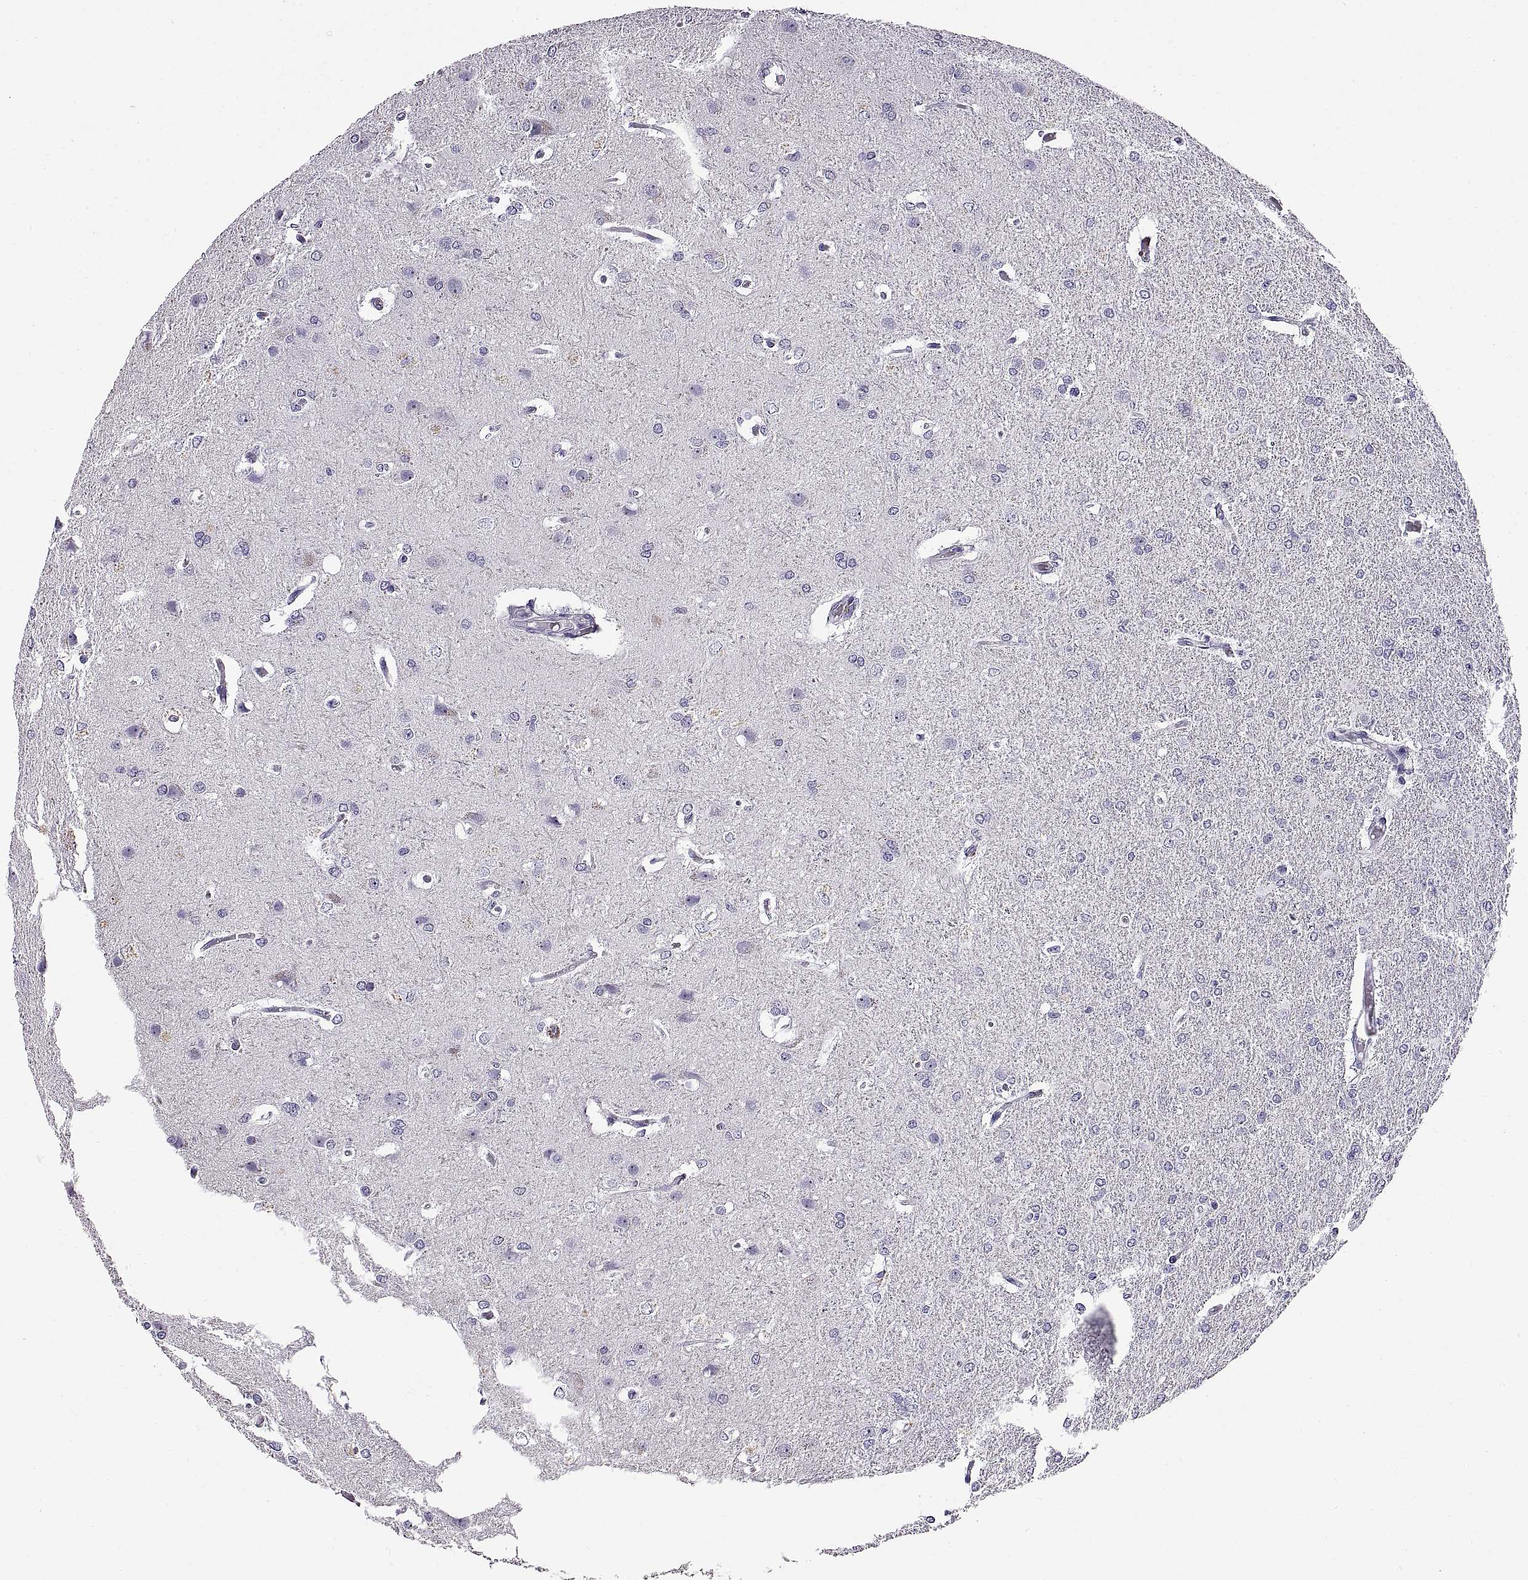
{"staining": {"intensity": "negative", "quantity": "none", "location": "none"}, "tissue": "glioma", "cell_type": "Tumor cells", "image_type": "cancer", "snomed": [{"axis": "morphology", "description": "Glioma, malignant, High grade"}, {"axis": "topography", "description": "Brain"}], "caption": "Image shows no protein positivity in tumor cells of glioma tissue. The staining was performed using DAB to visualize the protein expression in brown, while the nuclei were stained in blue with hematoxylin (Magnification: 20x).", "gene": "WFDC8", "patient": {"sex": "male", "age": 68}}